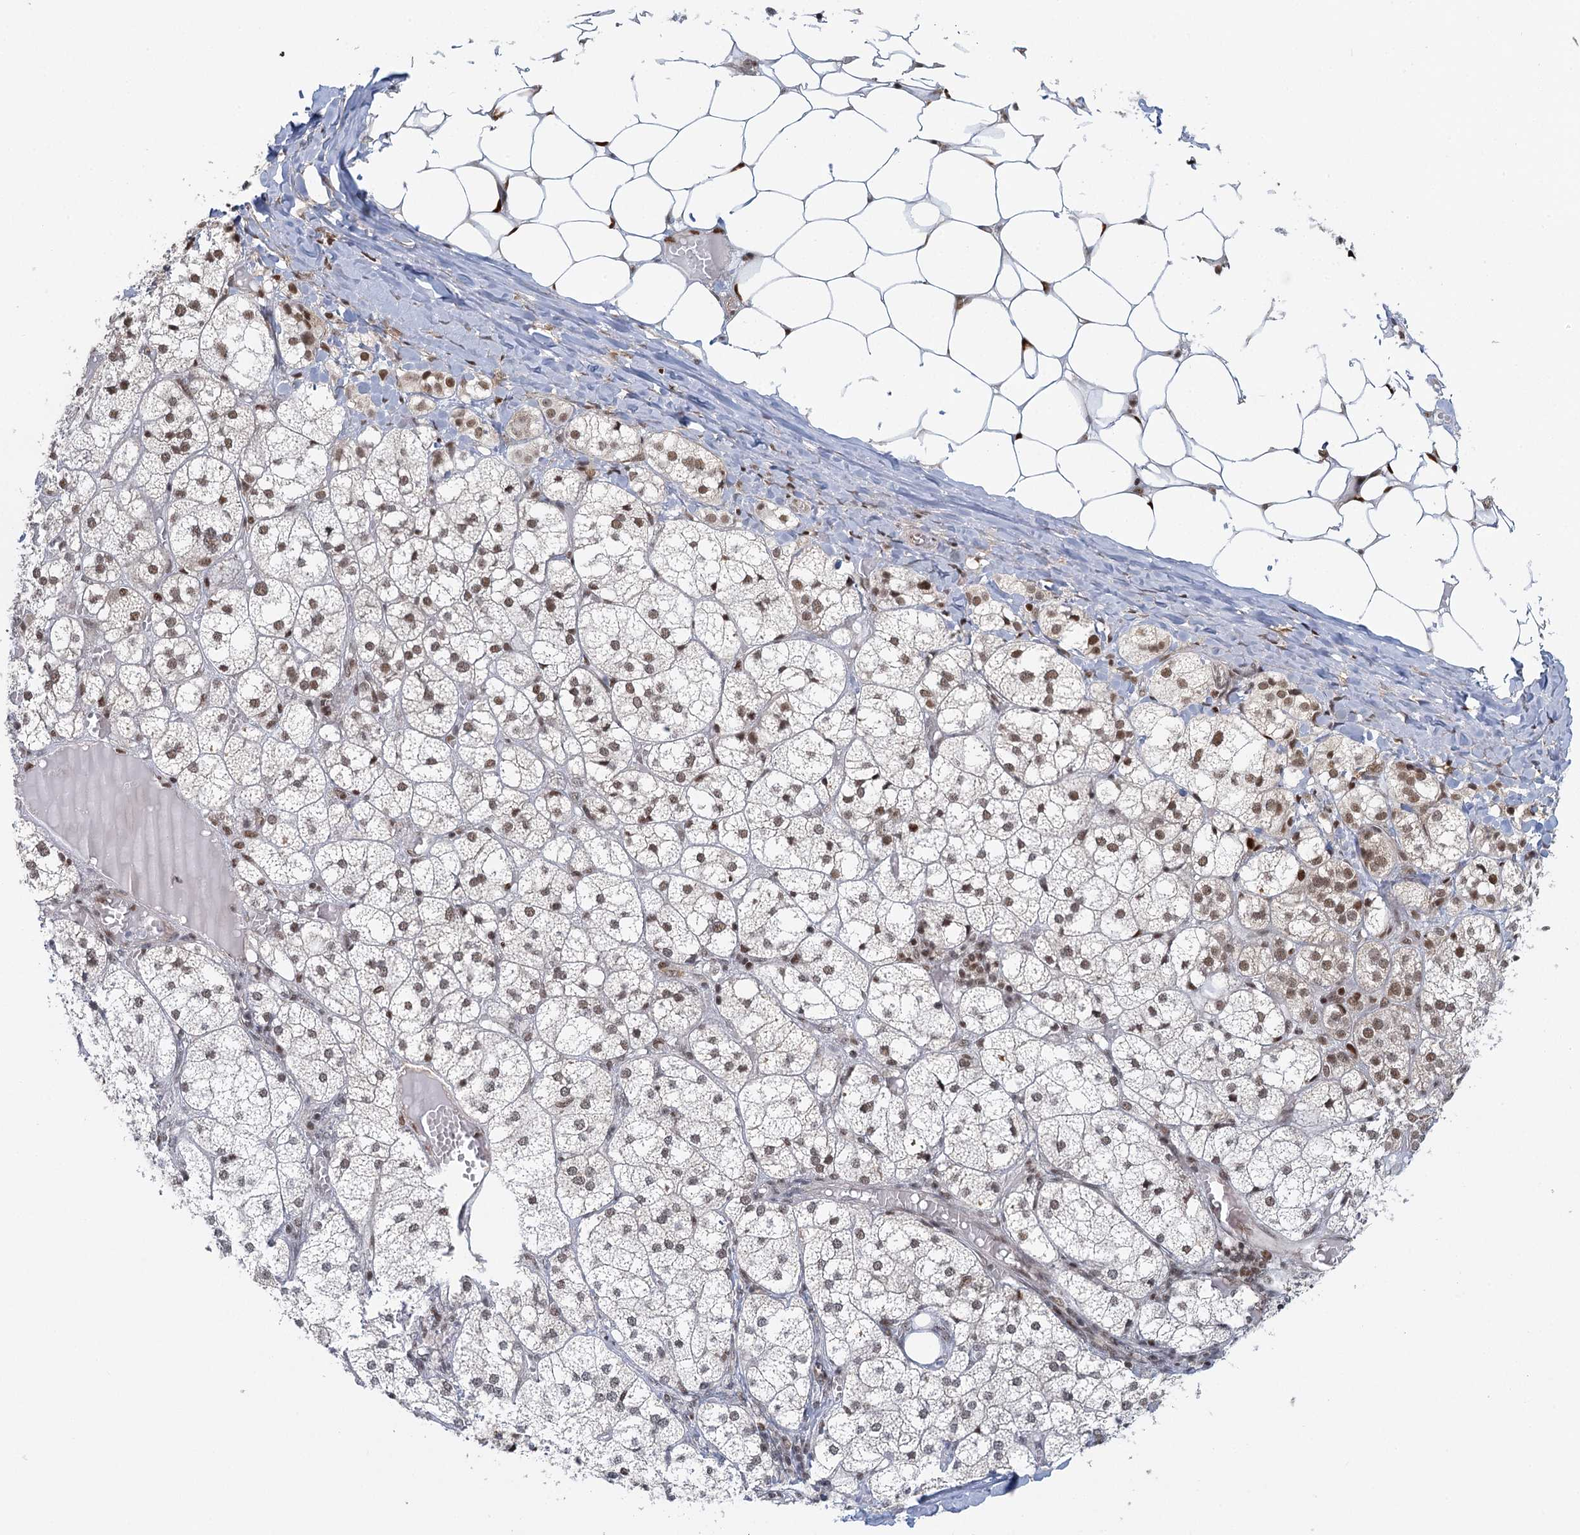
{"staining": {"intensity": "strong", "quantity": "25%-75%", "location": "cytoplasmic/membranous,nuclear"}, "tissue": "adrenal gland", "cell_type": "Glandular cells", "image_type": "normal", "snomed": [{"axis": "morphology", "description": "Normal tissue, NOS"}, {"axis": "topography", "description": "Adrenal gland"}], "caption": "Brown immunohistochemical staining in unremarkable adrenal gland demonstrates strong cytoplasmic/membranous,nuclear positivity in approximately 25%-75% of glandular cells.", "gene": "GPATCH11", "patient": {"sex": "female", "age": 61}}